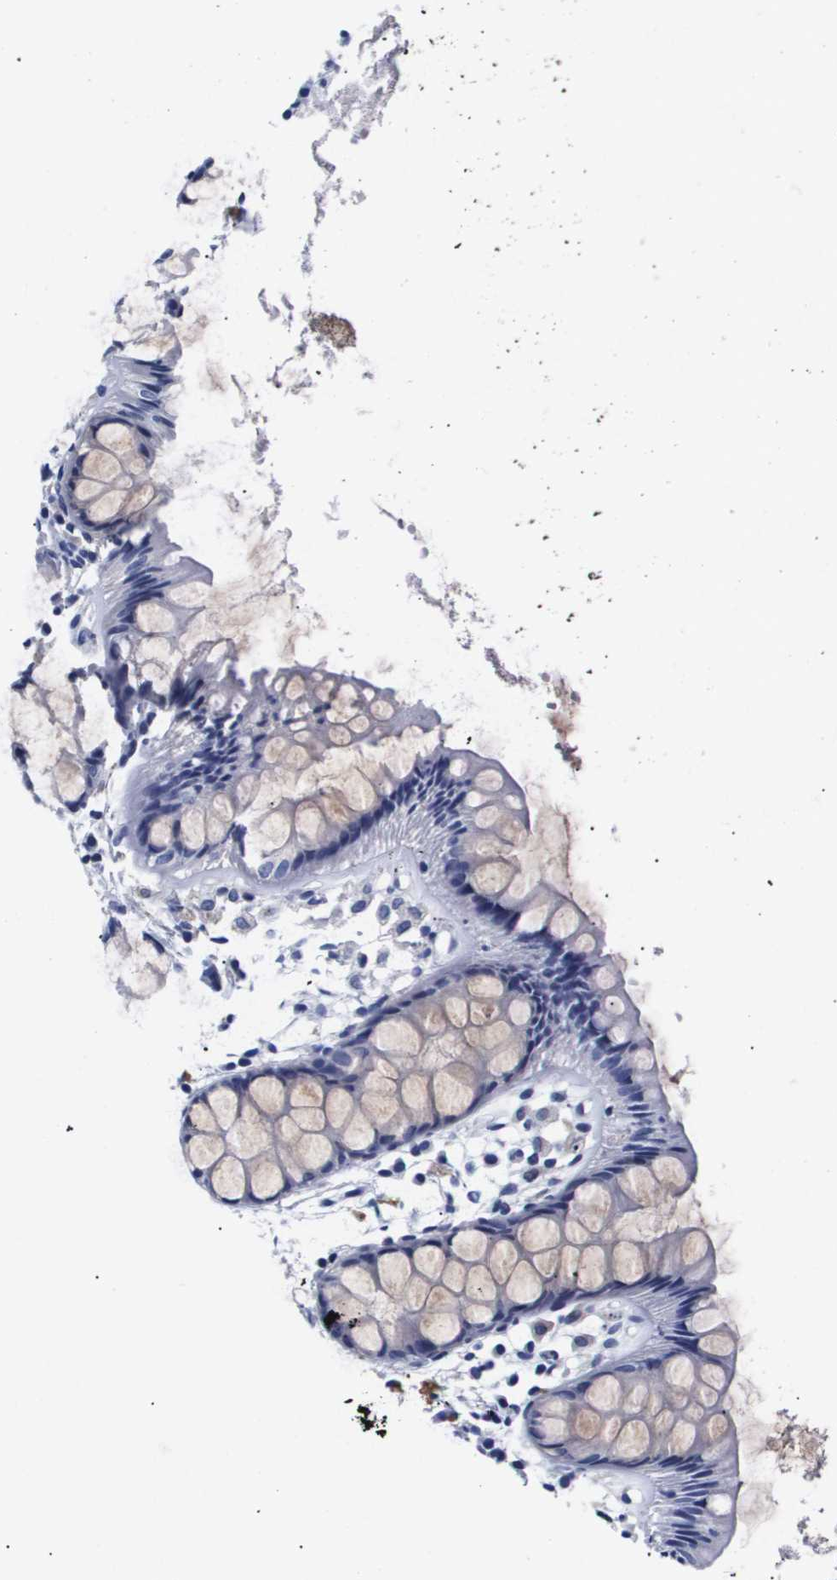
{"staining": {"intensity": "negative", "quantity": "none", "location": "none"}, "tissue": "rectum", "cell_type": "Glandular cells", "image_type": "normal", "snomed": [{"axis": "morphology", "description": "Normal tissue, NOS"}, {"axis": "topography", "description": "Rectum"}], "caption": "High power microscopy micrograph of an immunohistochemistry histopathology image of benign rectum, revealing no significant positivity in glandular cells. (DAB (3,3'-diaminobenzidine) IHC, high magnification).", "gene": "ATP6V0A4", "patient": {"sex": "female", "age": 66}}